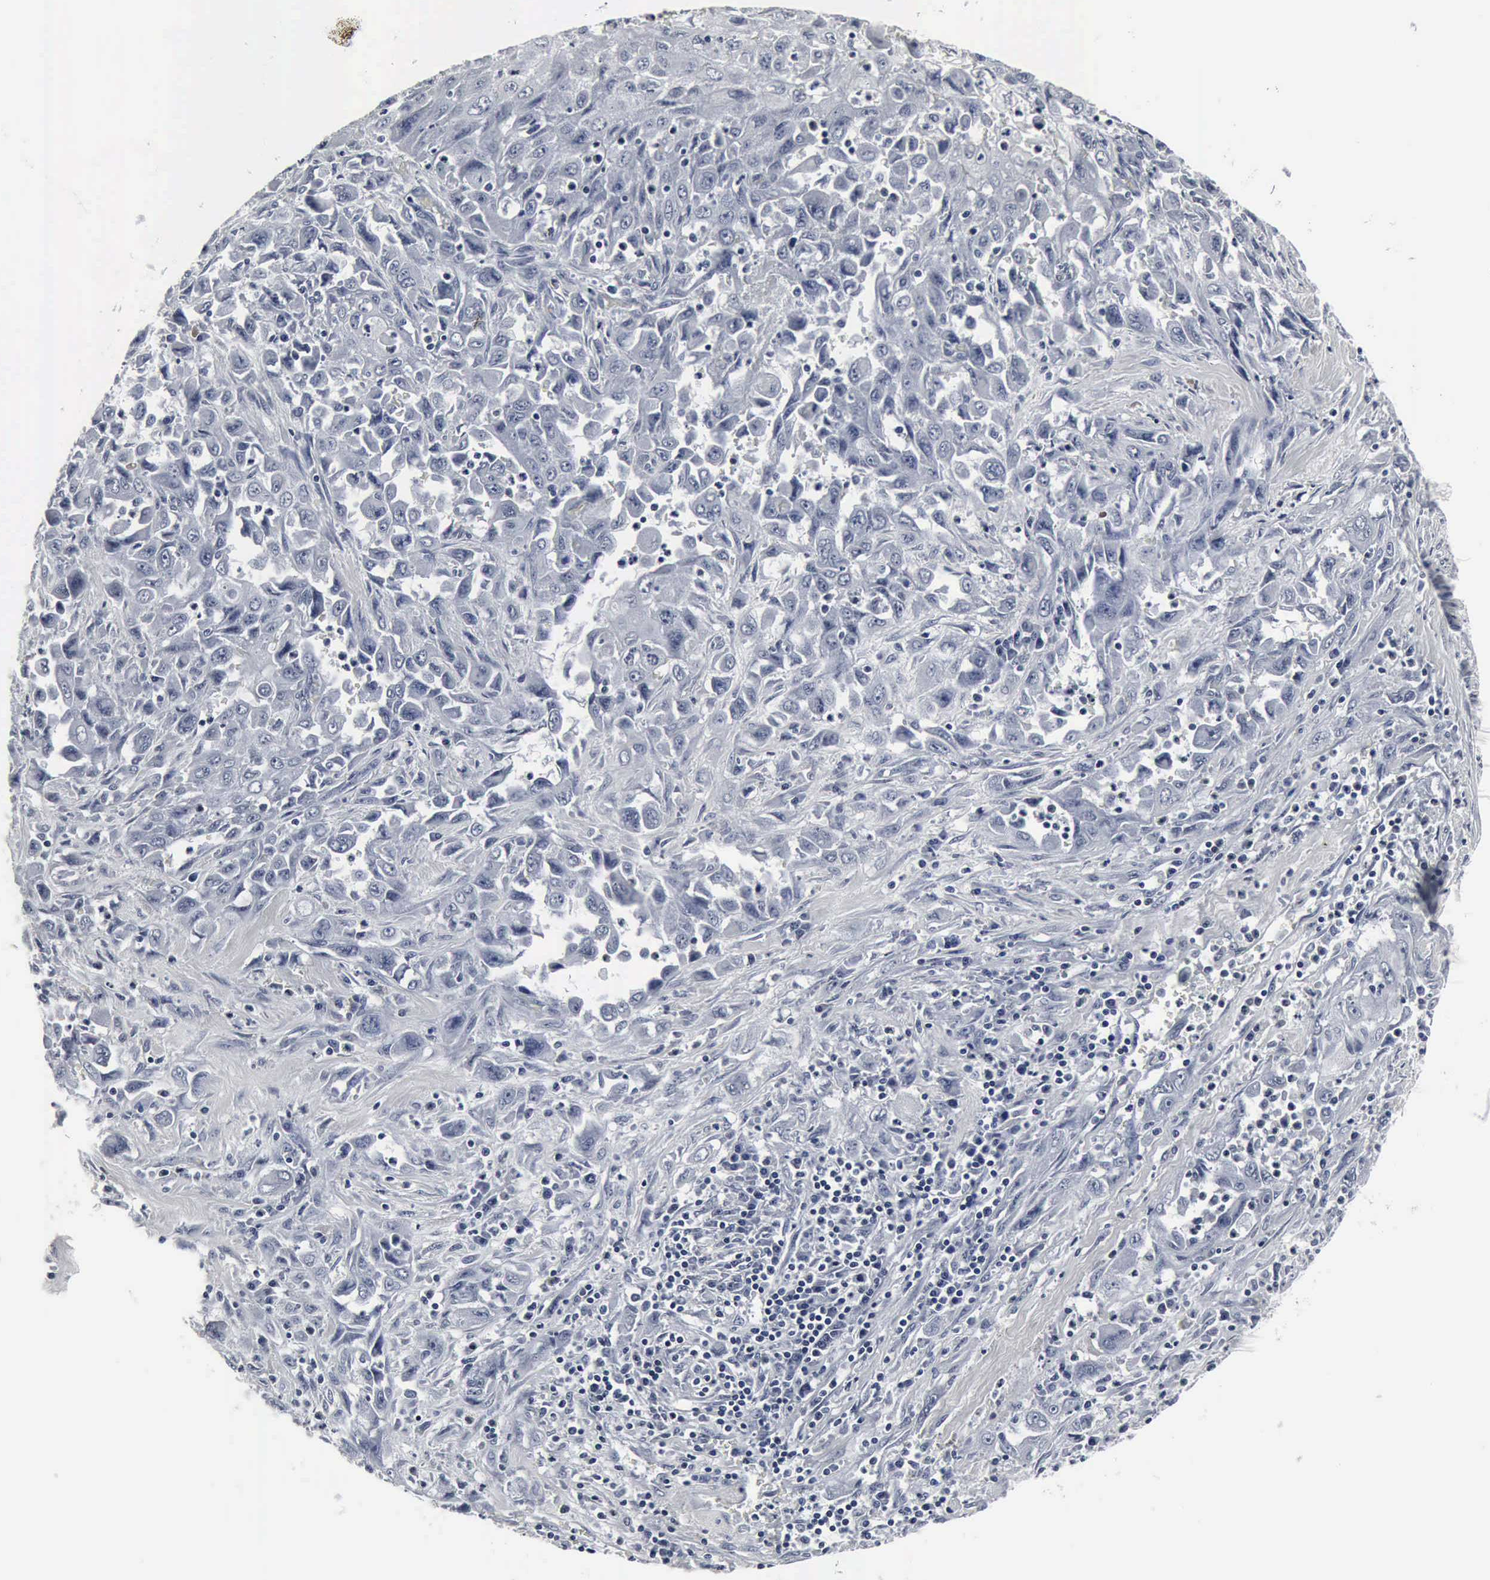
{"staining": {"intensity": "negative", "quantity": "none", "location": "none"}, "tissue": "pancreatic cancer", "cell_type": "Tumor cells", "image_type": "cancer", "snomed": [{"axis": "morphology", "description": "Adenocarcinoma, NOS"}, {"axis": "topography", "description": "Pancreas"}], "caption": "Tumor cells are negative for protein expression in human pancreatic adenocarcinoma.", "gene": "SNAP25", "patient": {"sex": "male", "age": 70}}